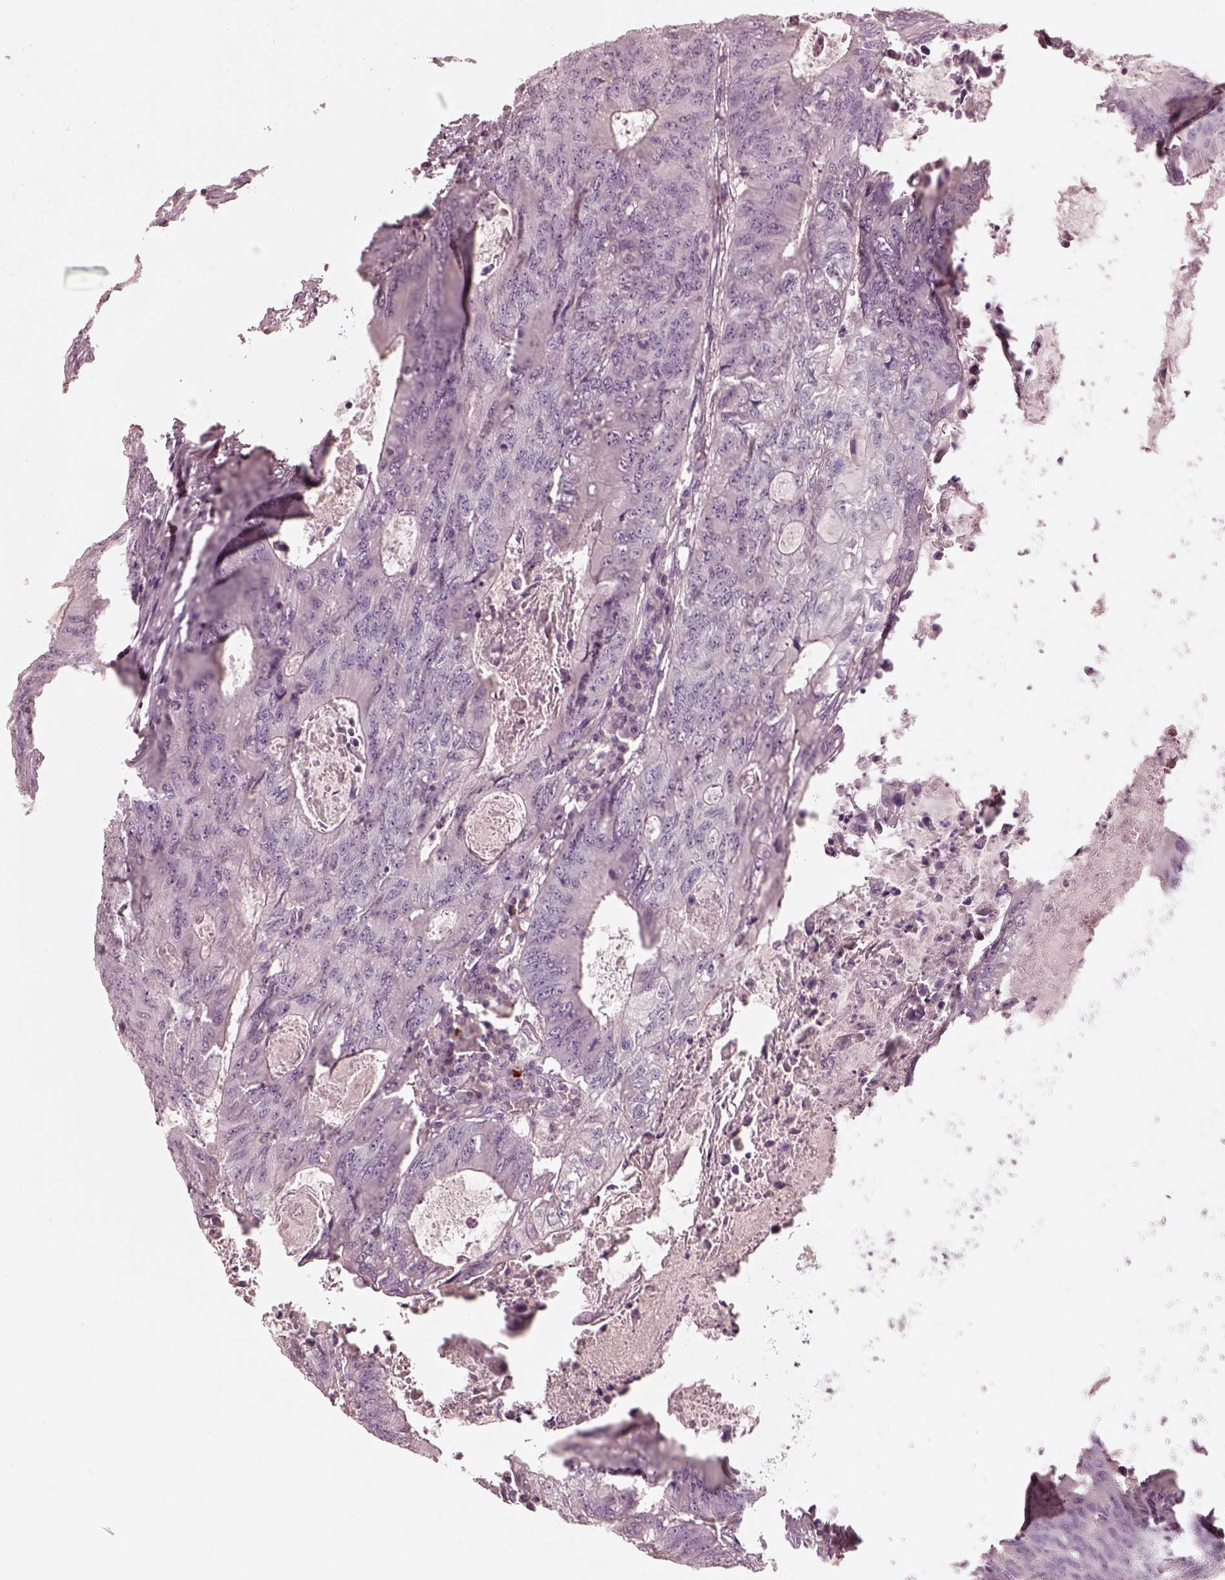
{"staining": {"intensity": "negative", "quantity": "none", "location": "none"}, "tissue": "colorectal cancer", "cell_type": "Tumor cells", "image_type": "cancer", "snomed": [{"axis": "morphology", "description": "Adenocarcinoma, NOS"}, {"axis": "topography", "description": "Colon"}], "caption": "Protein analysis of colorectal cancer displays no significant positivity in tumor cells.", "gene": "TLX3", "patient": {"sex": "male", "age": 67}}